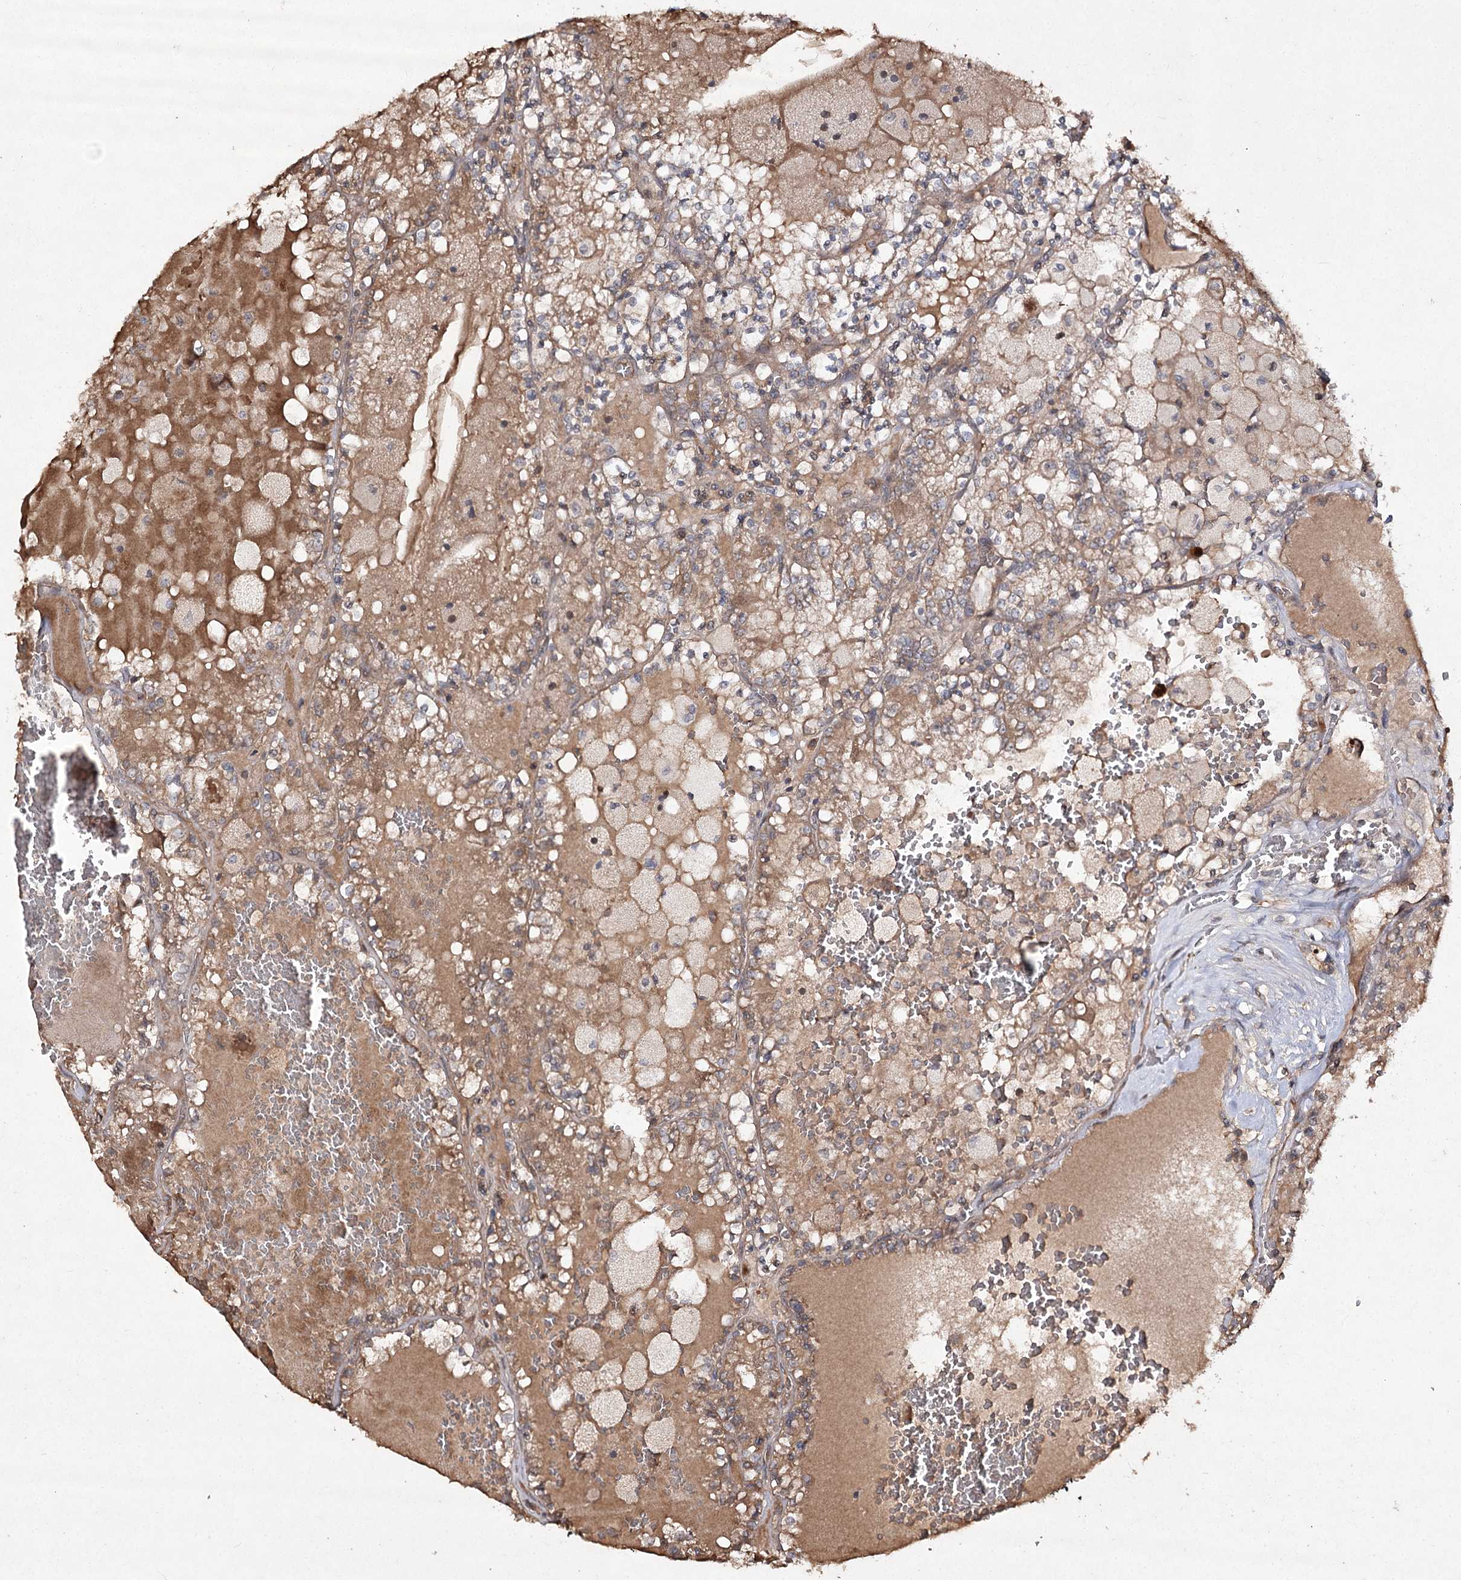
{"staining": {"intensity": "moderate", "quantity": ">75%", "location": "cytoplasmic/membranous"}, "tissue": "renal cancer", "cell_type": "Tumor cells", "image_type": "cancer", "snomed": [{"axis": "morphology", "description": "Adenocarcinoma, NOS"}, {"axis": "topography", "description": "Kidney"}], "caption": "High-power microscopy captured an immunohistochemistry (IHC) photomicrograph of renal cancer (adenocarcinoma), revealing moderate cytoplasmic/membranous expression in about >75% of tumor cells. (Brightfield microscopy of DAB IHC at high magnification).", "gene": "FANCL", "patient": {"sex": "female", "age": 56}}